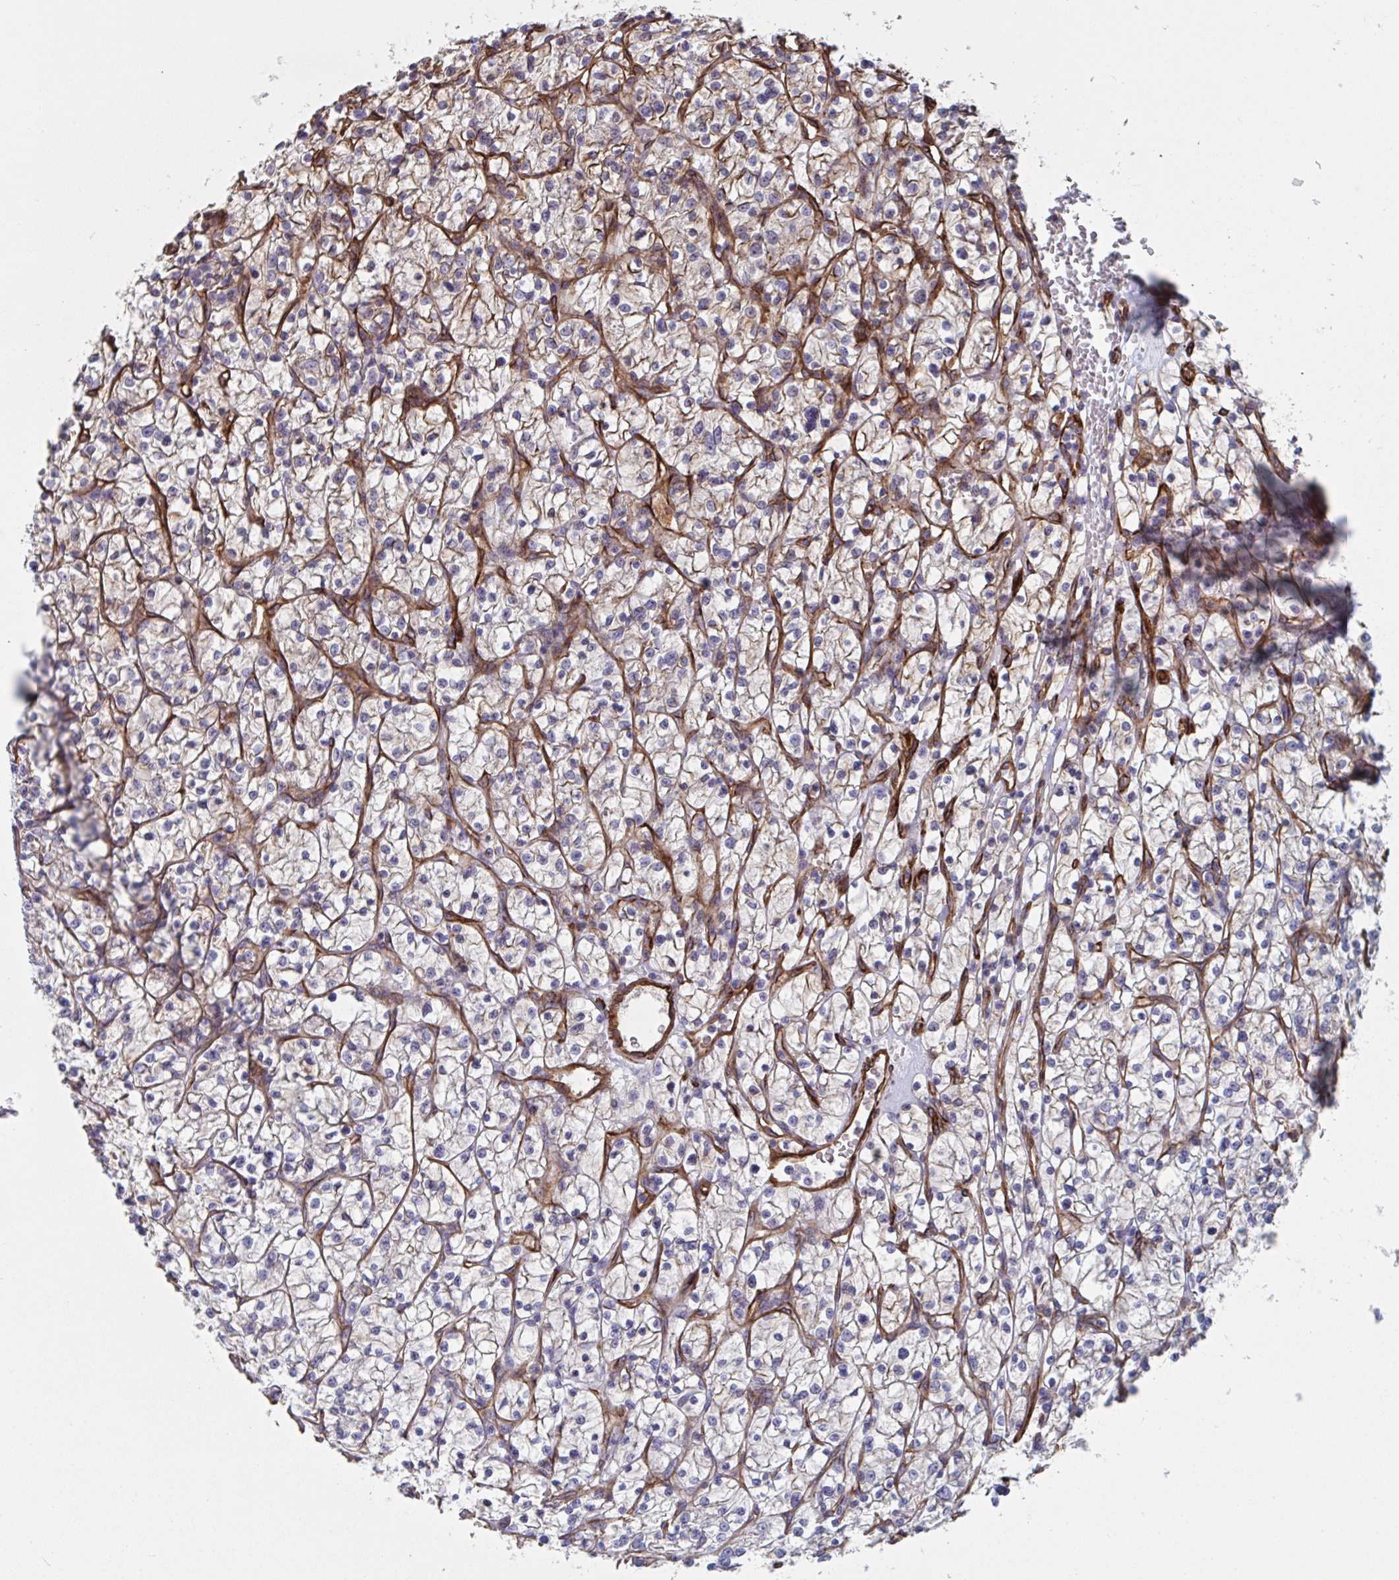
{"staining": {"intensity": "weak", "quantity": "25%-75%", "location": "cytoplasmic/membranous"}, "tissue": "renal cancer", "cell_type": "Tumor cells", "image_type": "cancer", "snomed": [{"axis": "morphology", "description": "Adenocarcinoma, NOS"}, {"axis": "topography", "description": "Kidney"}], "caption": "Tumor cells exhibit weak cytoplasmic/membranous positivity in about 25%-75% of cells in renal cancer (adenocarcinoma). The staining was performed using DAB to visualize the protein expression in brown, while the nuclei were stained in blue with hematoxylin (Magnification: 20x).", "gene": "CITED4", "patient": {"sex": "female", "age": 64}}